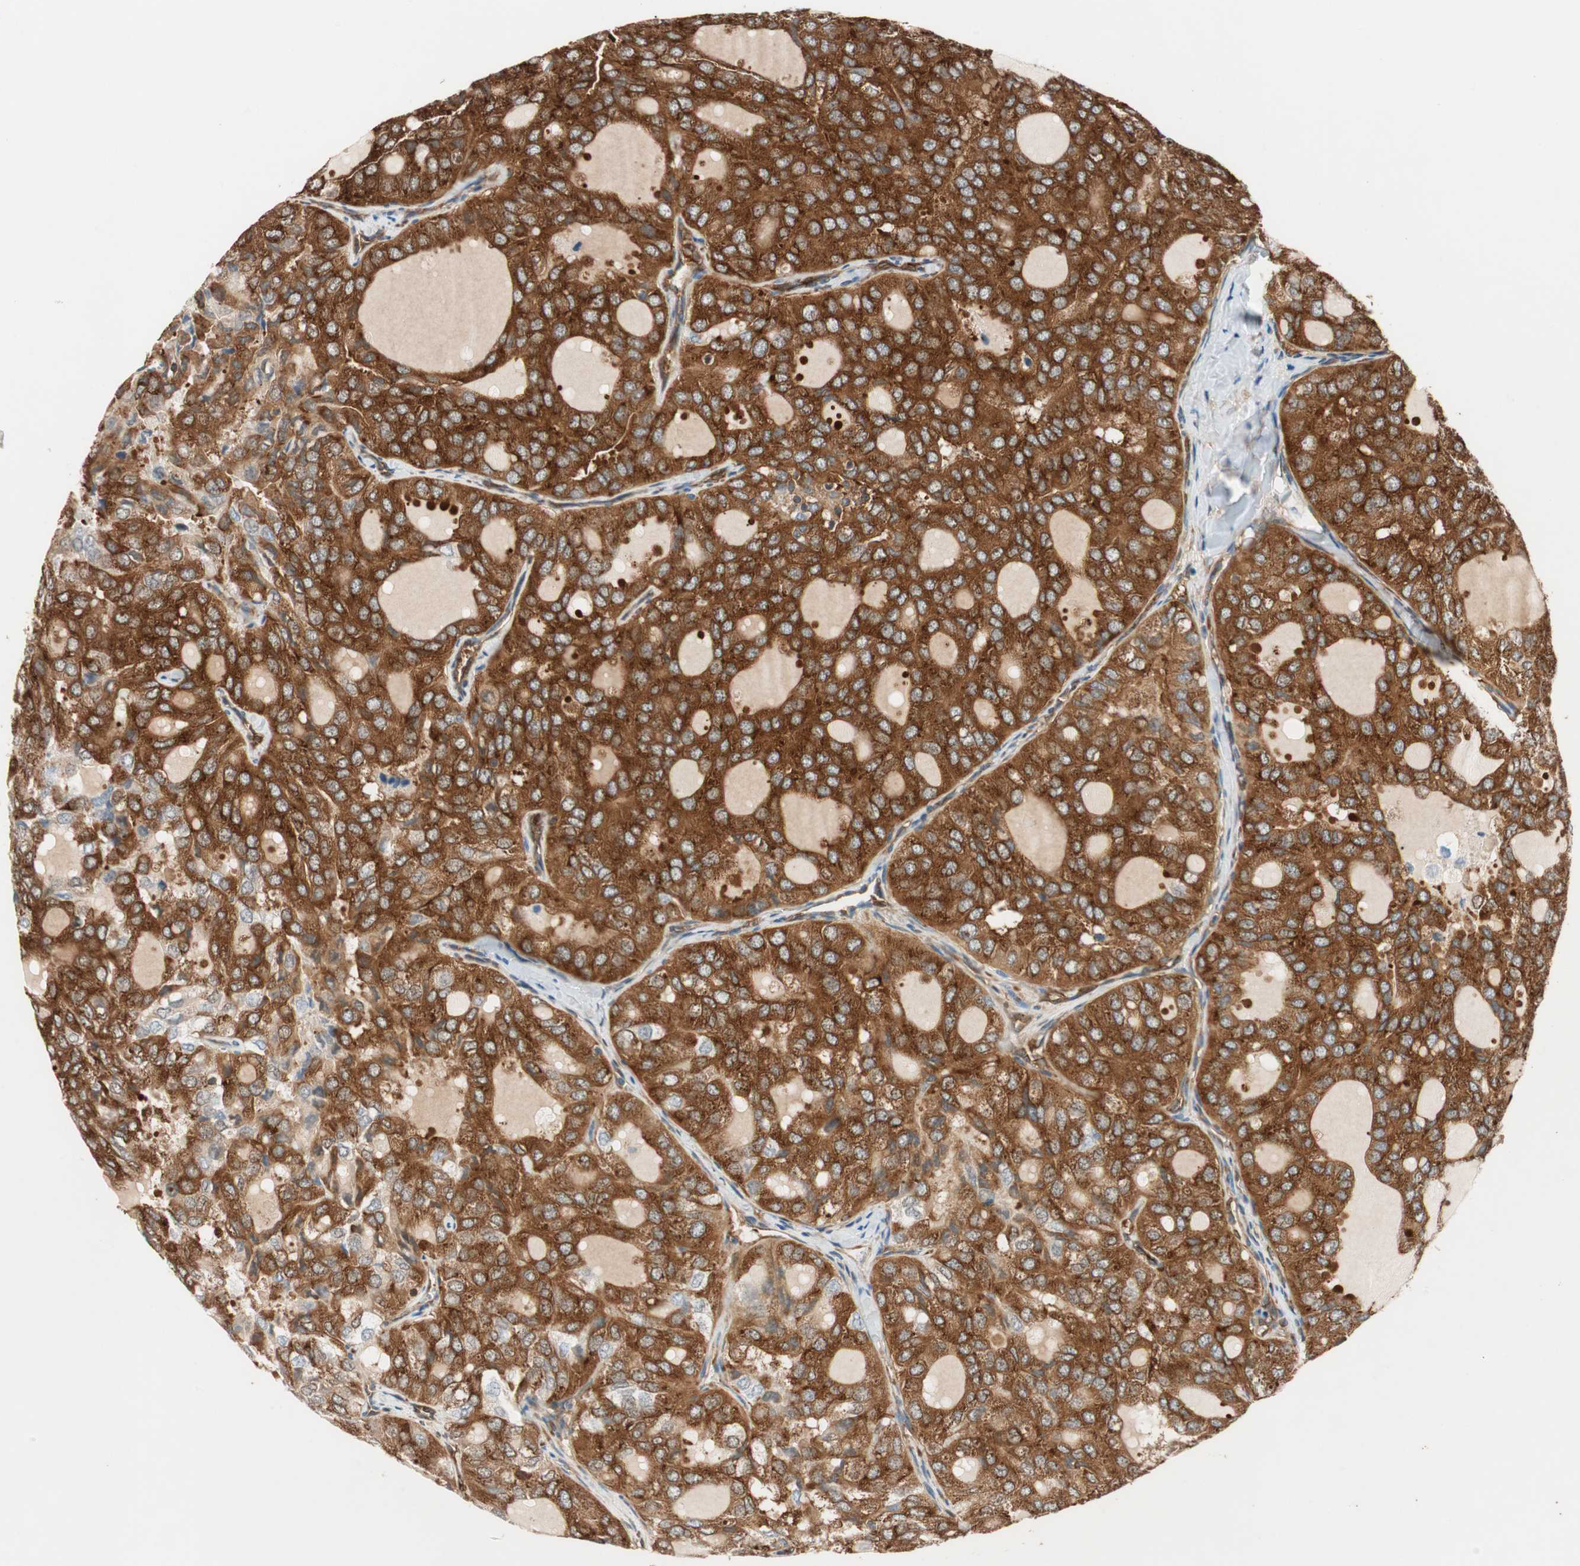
{"staining": {"intensity": "strong", "quantity": ">75%", "location": "cytoplasmic/membranous"}, "tissue": "thyroid cancer", "cell_type": "Tumor cells", "image_type": "cancer", "snomed": [{"axis": "morphology", "description": "Follicular adenoma carcinoma, NOS"}, {"axis": "topography", "description": "Thyroid gland"}], "caption": "Brown immunohistochemical staining in follicular adenoma carcinoma (thyroid) displays strong cytoplasmic/membranous positivity in approximately >75% of tumor cells.", "gene": "WASL", "patient": {"sex": "male", "age": 75}}